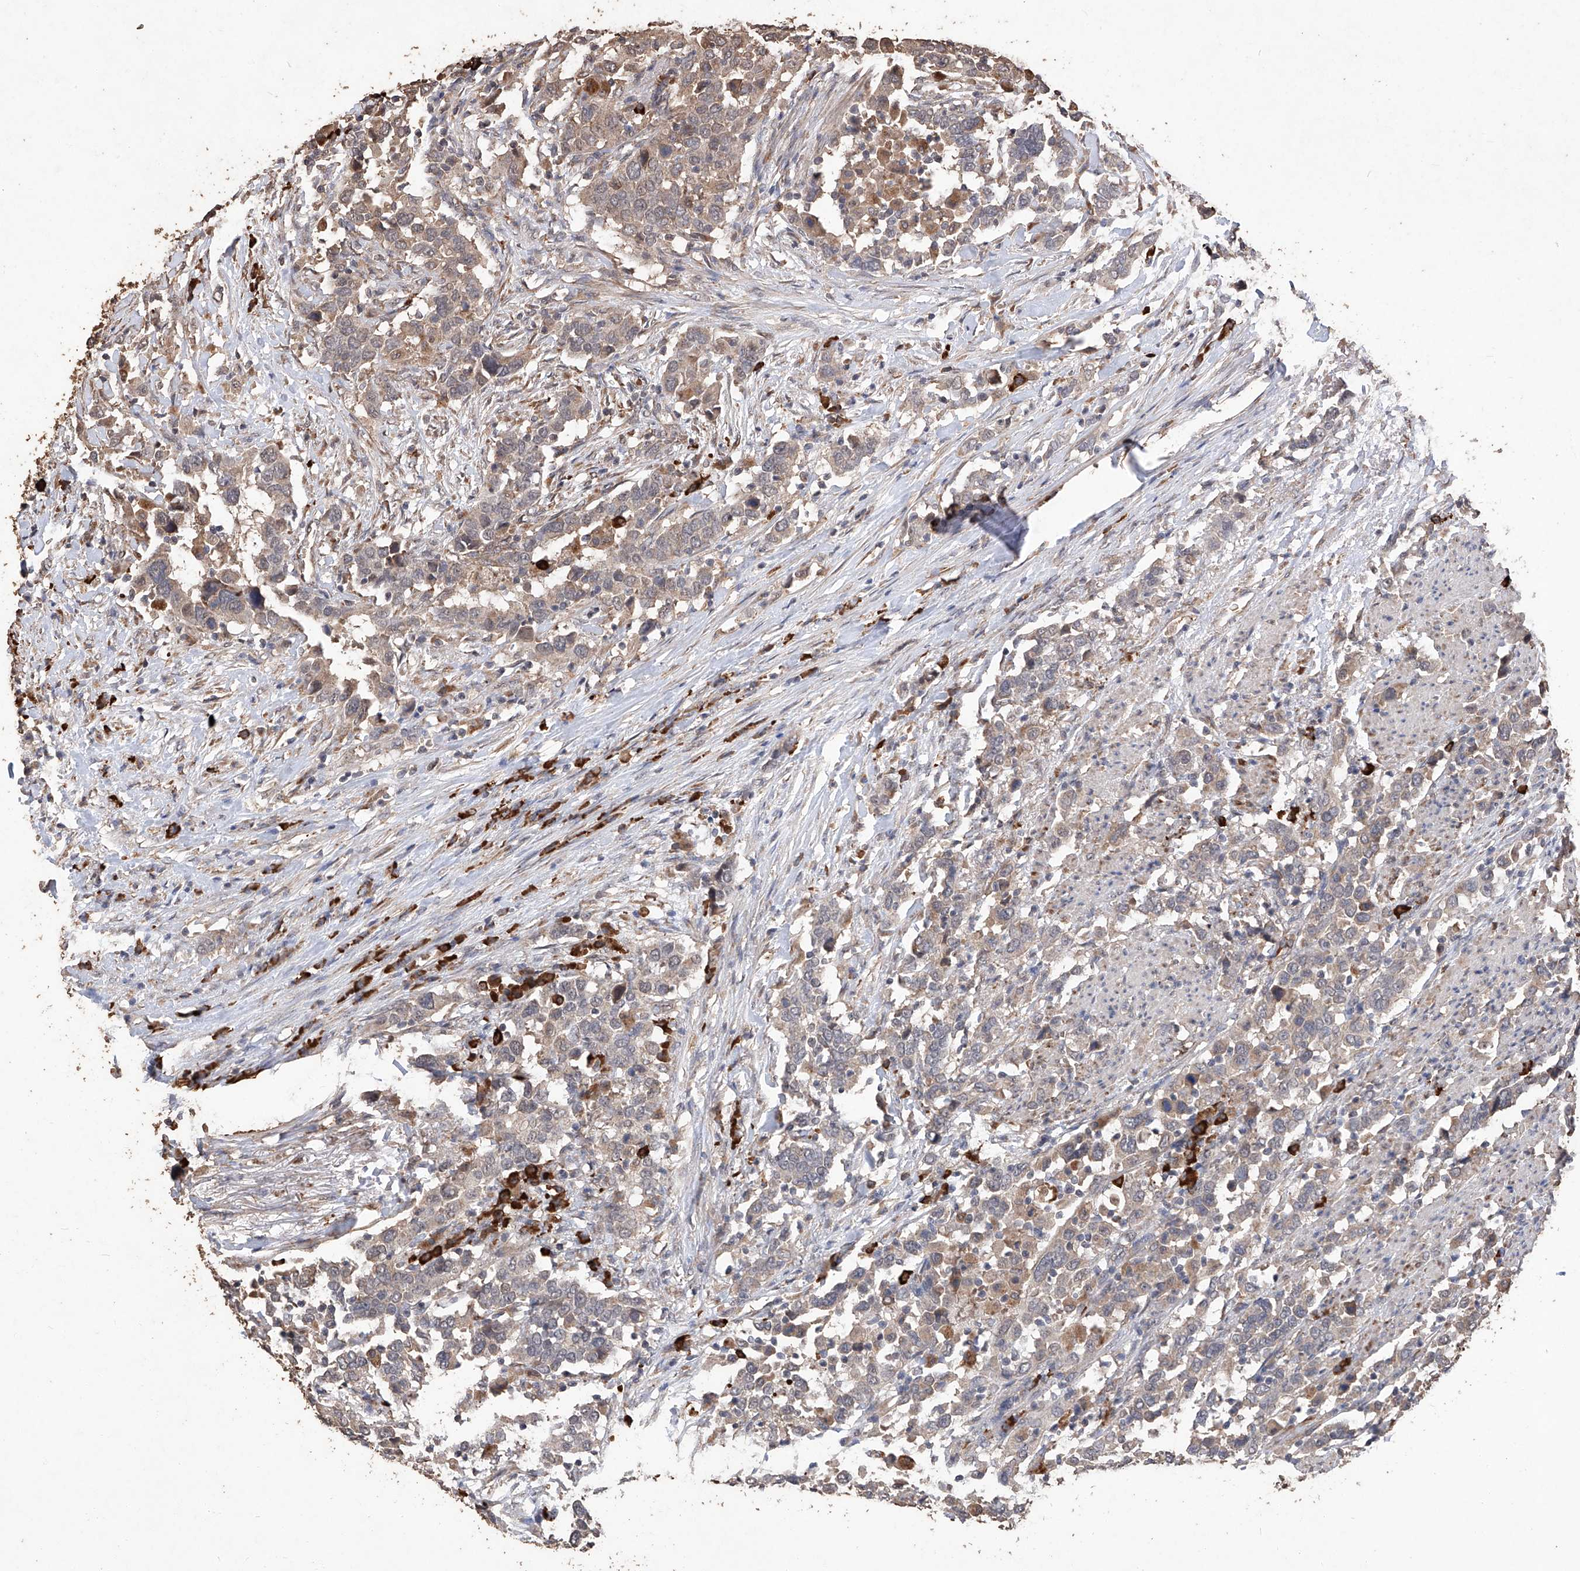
{"staining": {"intensity": "weak", "quantity": ">75%", "location": "cytoplasmic/membranous"}, "tissue": "urothelial cancer", "cell_type": "Tumor cells", "image_type": "cancer", "snomed": [{"axis": "morphology", "description": "Urothelial carcinoma, High grade"}, {"axis": "topography", "description": "Urinary bladder"}], "caption": "Urothelial cancer stained with DAB (3,3'-diaminobenzidine) immunohistochemistry (IHC) demonstrates low levels of weak cytoplasmic/membranous staining in approximately >75% of tumor cells. (brown staining indicates protein expression, while blue staining denotes nuclei).", "gene": "EML1", "patient": {"sex": "male", "age": 61}}